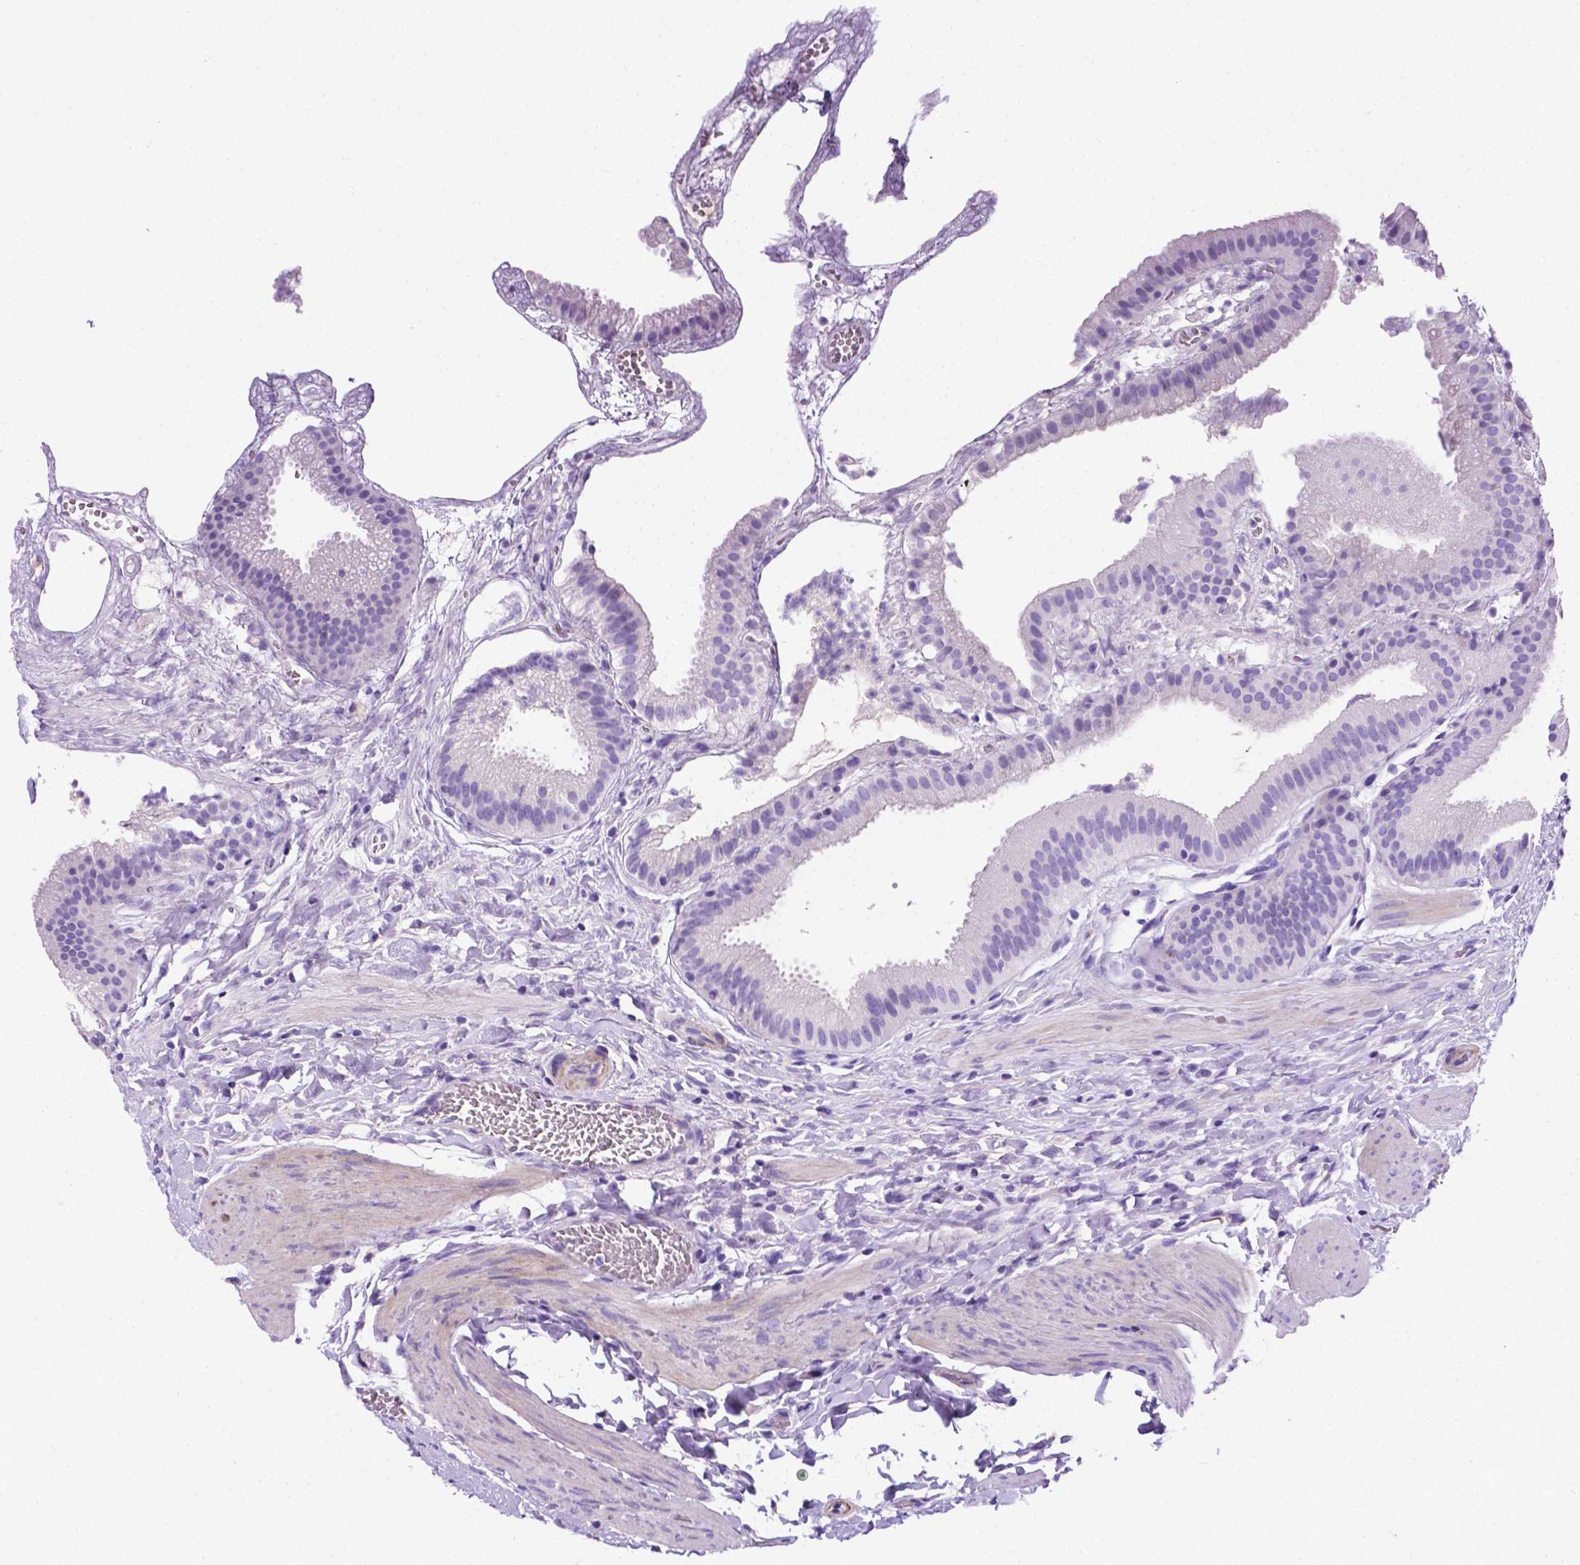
{"staining": {"intensity": "negative", "quantity": "none", "location": "none"}, "tissue": "gallbladder", "cell_type": "Glandular cells", "image_type": "normal", "snomed": [{"axis": "morphology", "description": "Normal tissue, NOS"}, {"axis": "topography", "description": "Gallbladder"}], "caption": "Immunohistochemistry of unremarkable gallbladder shows no expression in glandular cells. (Stains: DAB IHC with hematoxylin counter stain, Microscopy: brightfield microscopy at high magnification).", "gene": "APOE", "patient": {"sex": "female", "age": 63}}